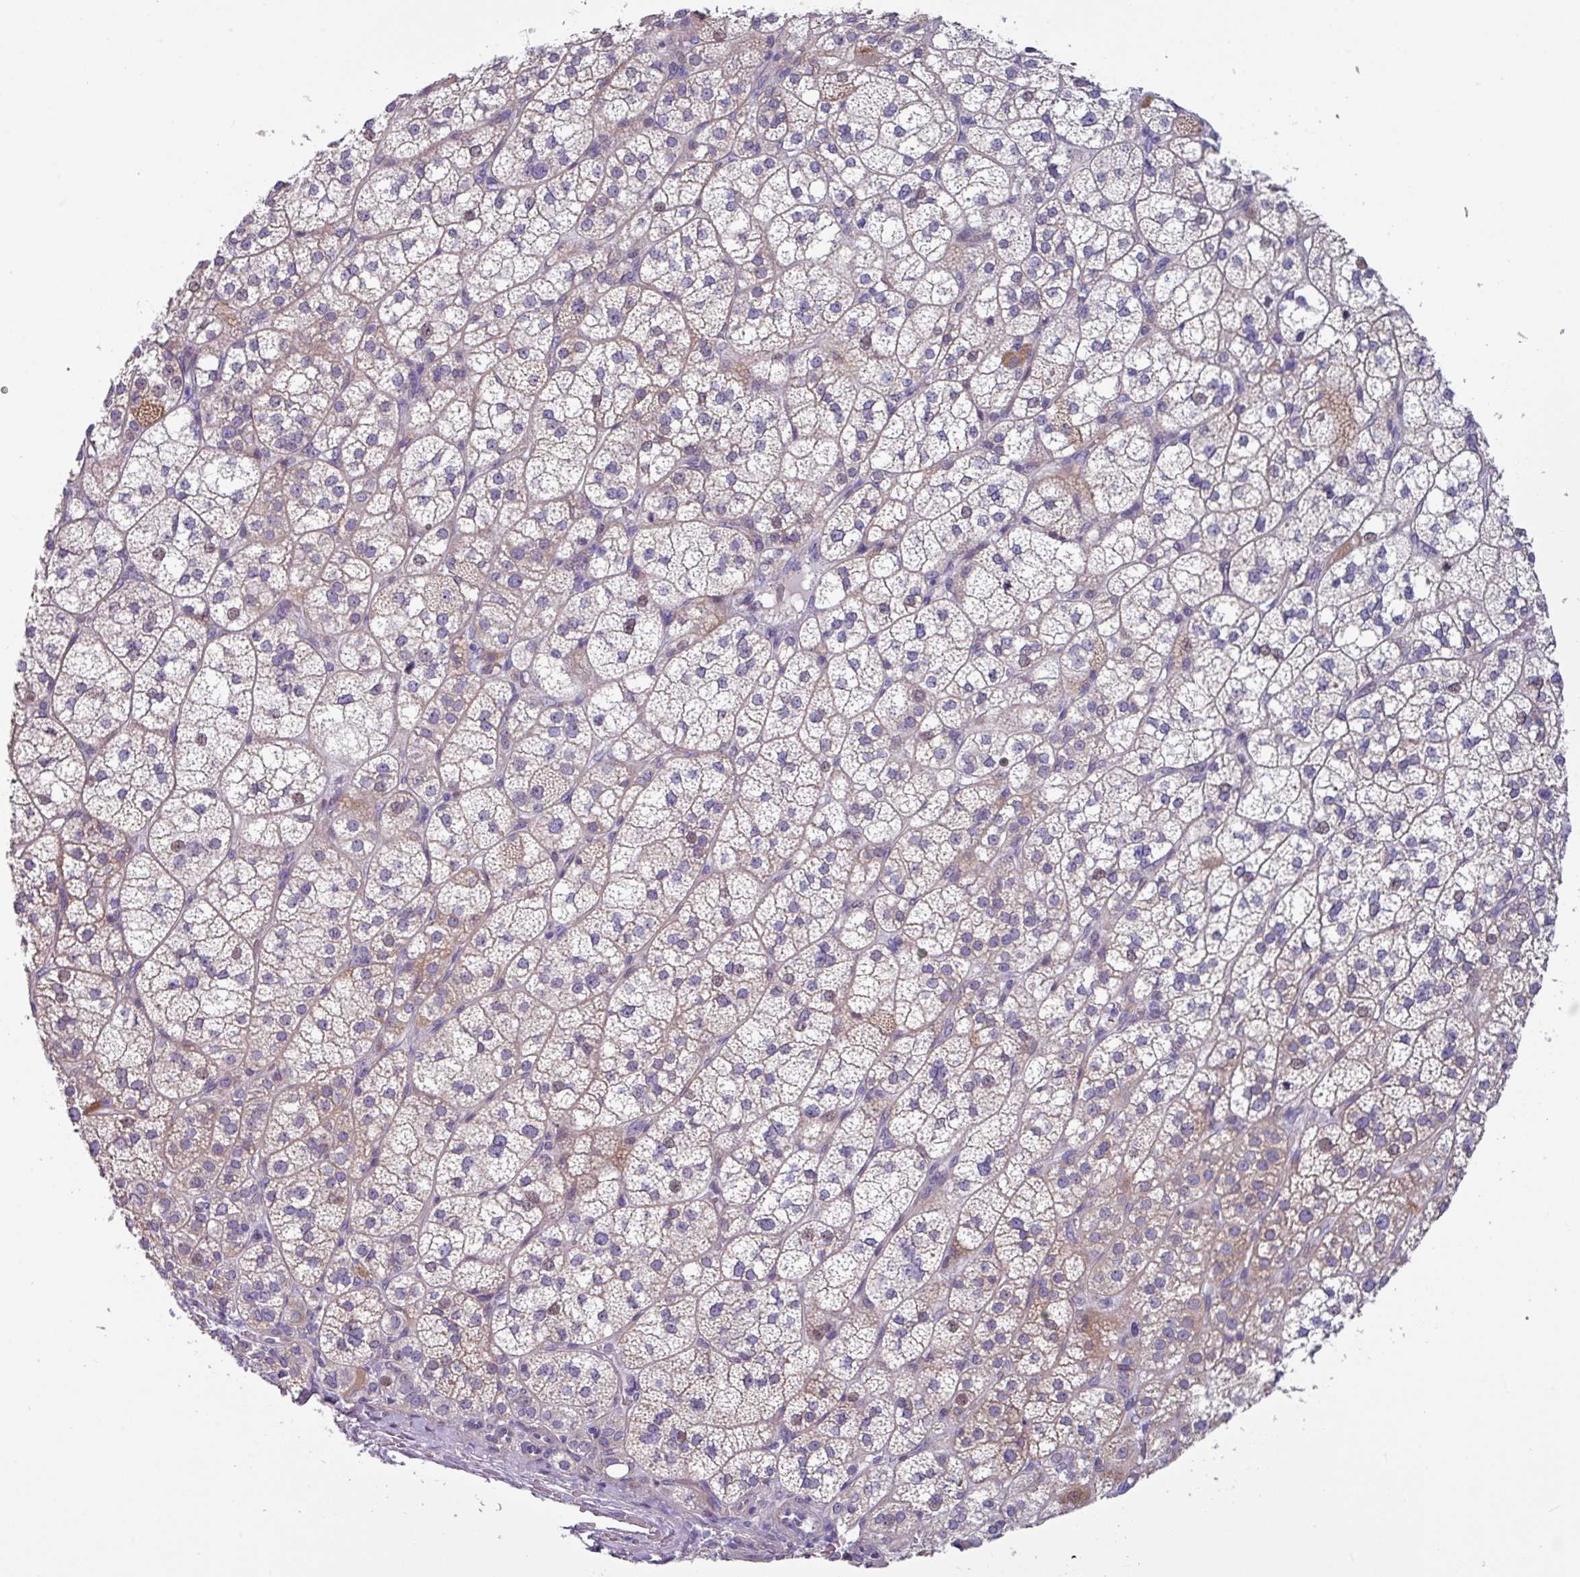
{"staining": {"intensity": "moderate", "quantity": "<25%", "location": "cytoplasmic/membranous,nuclear"}, "tissue": "adrenal gland", "cell_type": "Glandular cells", "image_type": "normal", "snomed": [{"axis": "morphology", "description": "Normal tissue, NOS"}, {"axis": "topography", "description": "Adrenal gland"}], "caption": "DAB (3,3'-diaminobenzidine) immunohistochemical staining of normal human adrenal gland exhibits moderate cytoplasmic/membranous,nuclear protein staining in about <25% of glandular cells.", "gene": "RGS16", "patient": {"sex": "female", "age": 60}}